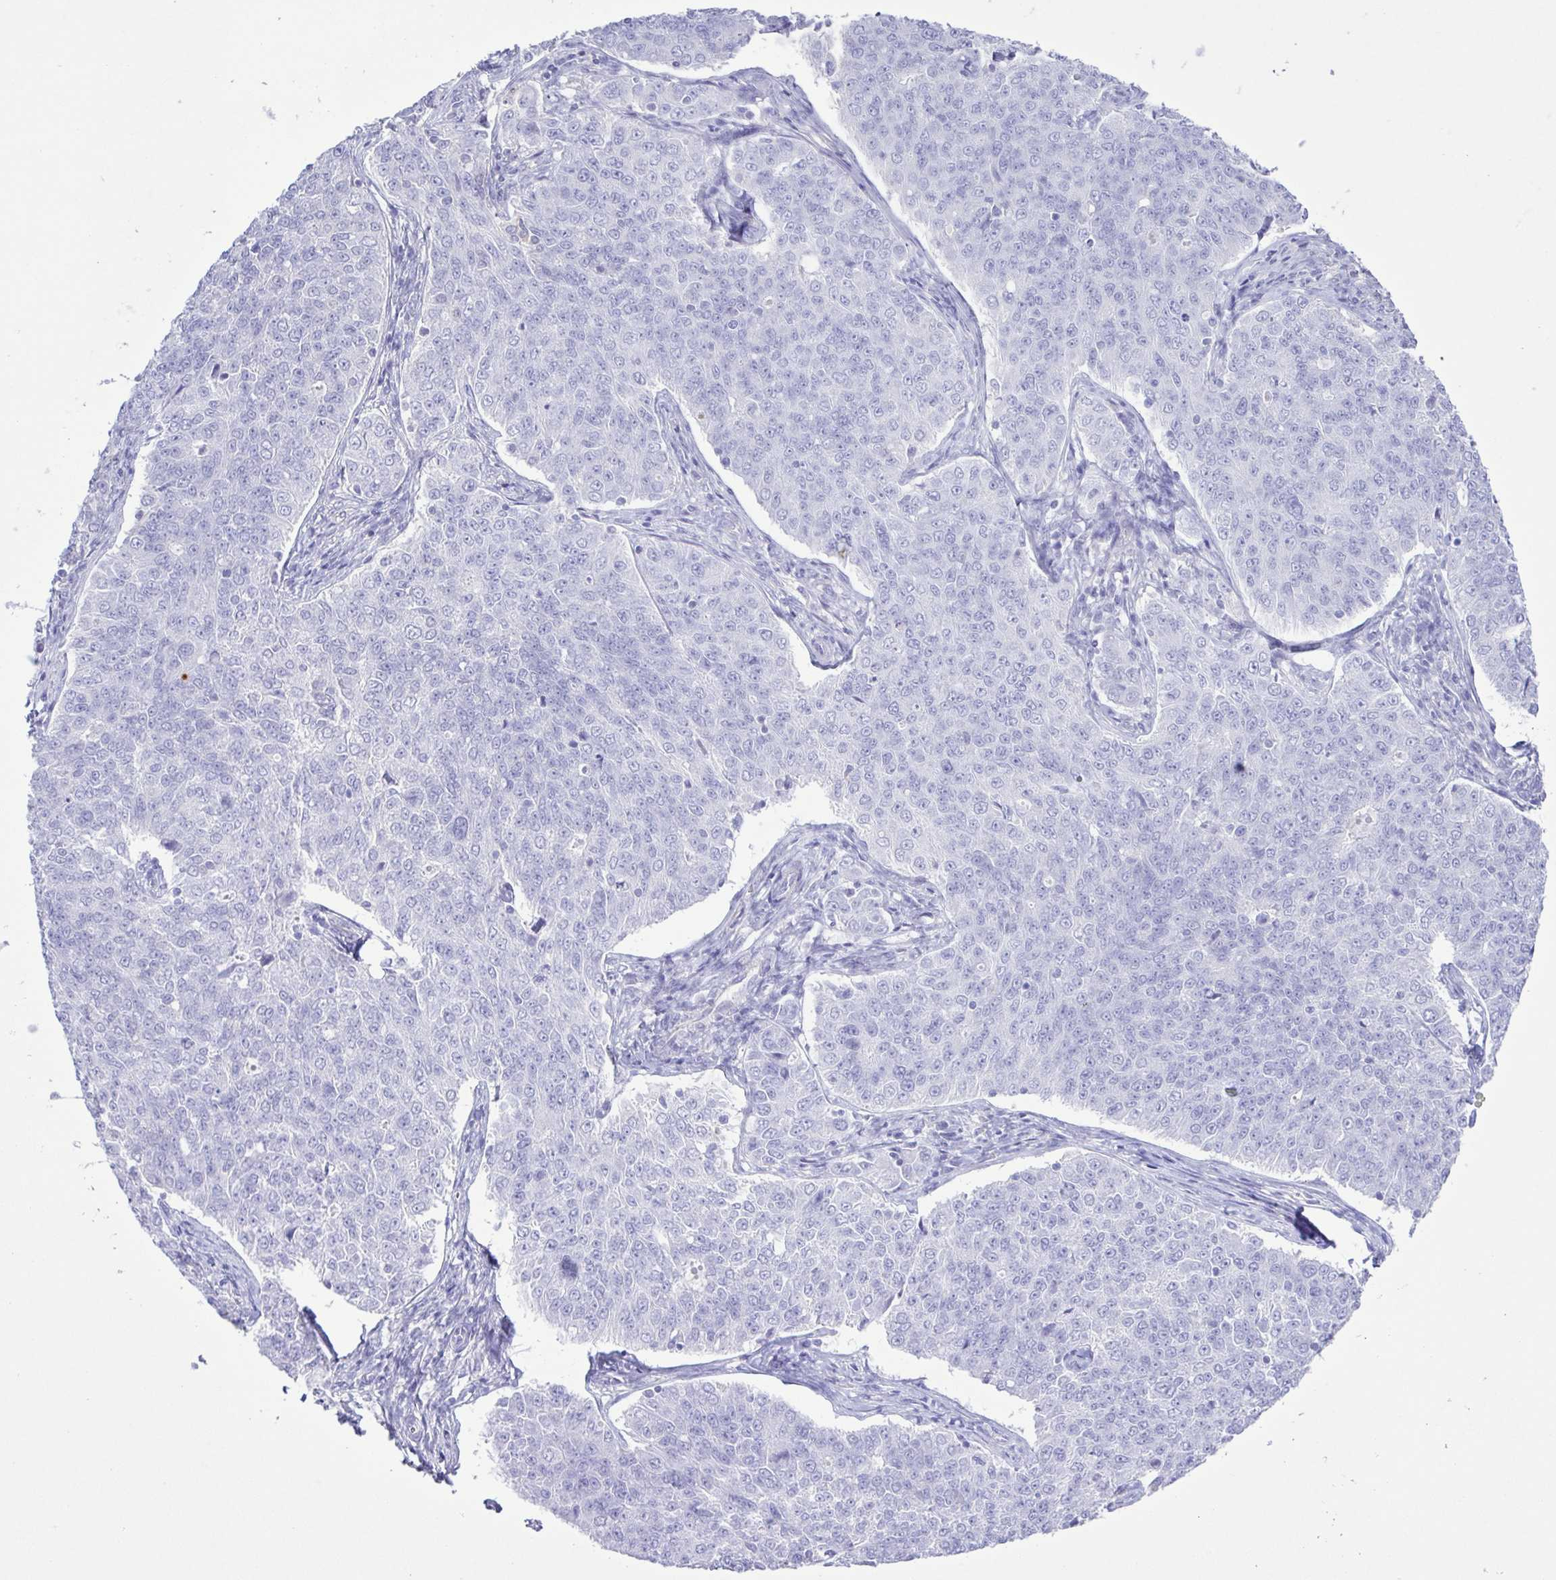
{"staining": {"intensity": "negative", "quantity": "none", "location": "none"}, "tissue": "endometrial cancer", "cell_type": "Tumor cells", "image_type": "cancer", "snomed": [{"axis": "morphology", "description": "Adenocarcinoma, NOS"}, {"axis": "topography", "description": "Endometrium"}], "caption": "A micrograph of human adenocarcinoma (endometrial) is negative for staining in tumor cells. (Brightfield microscopy of DAB IHC at high magnification).", "gene": "CYP17A1", "patient": {"sex": "female", "age": 43}}